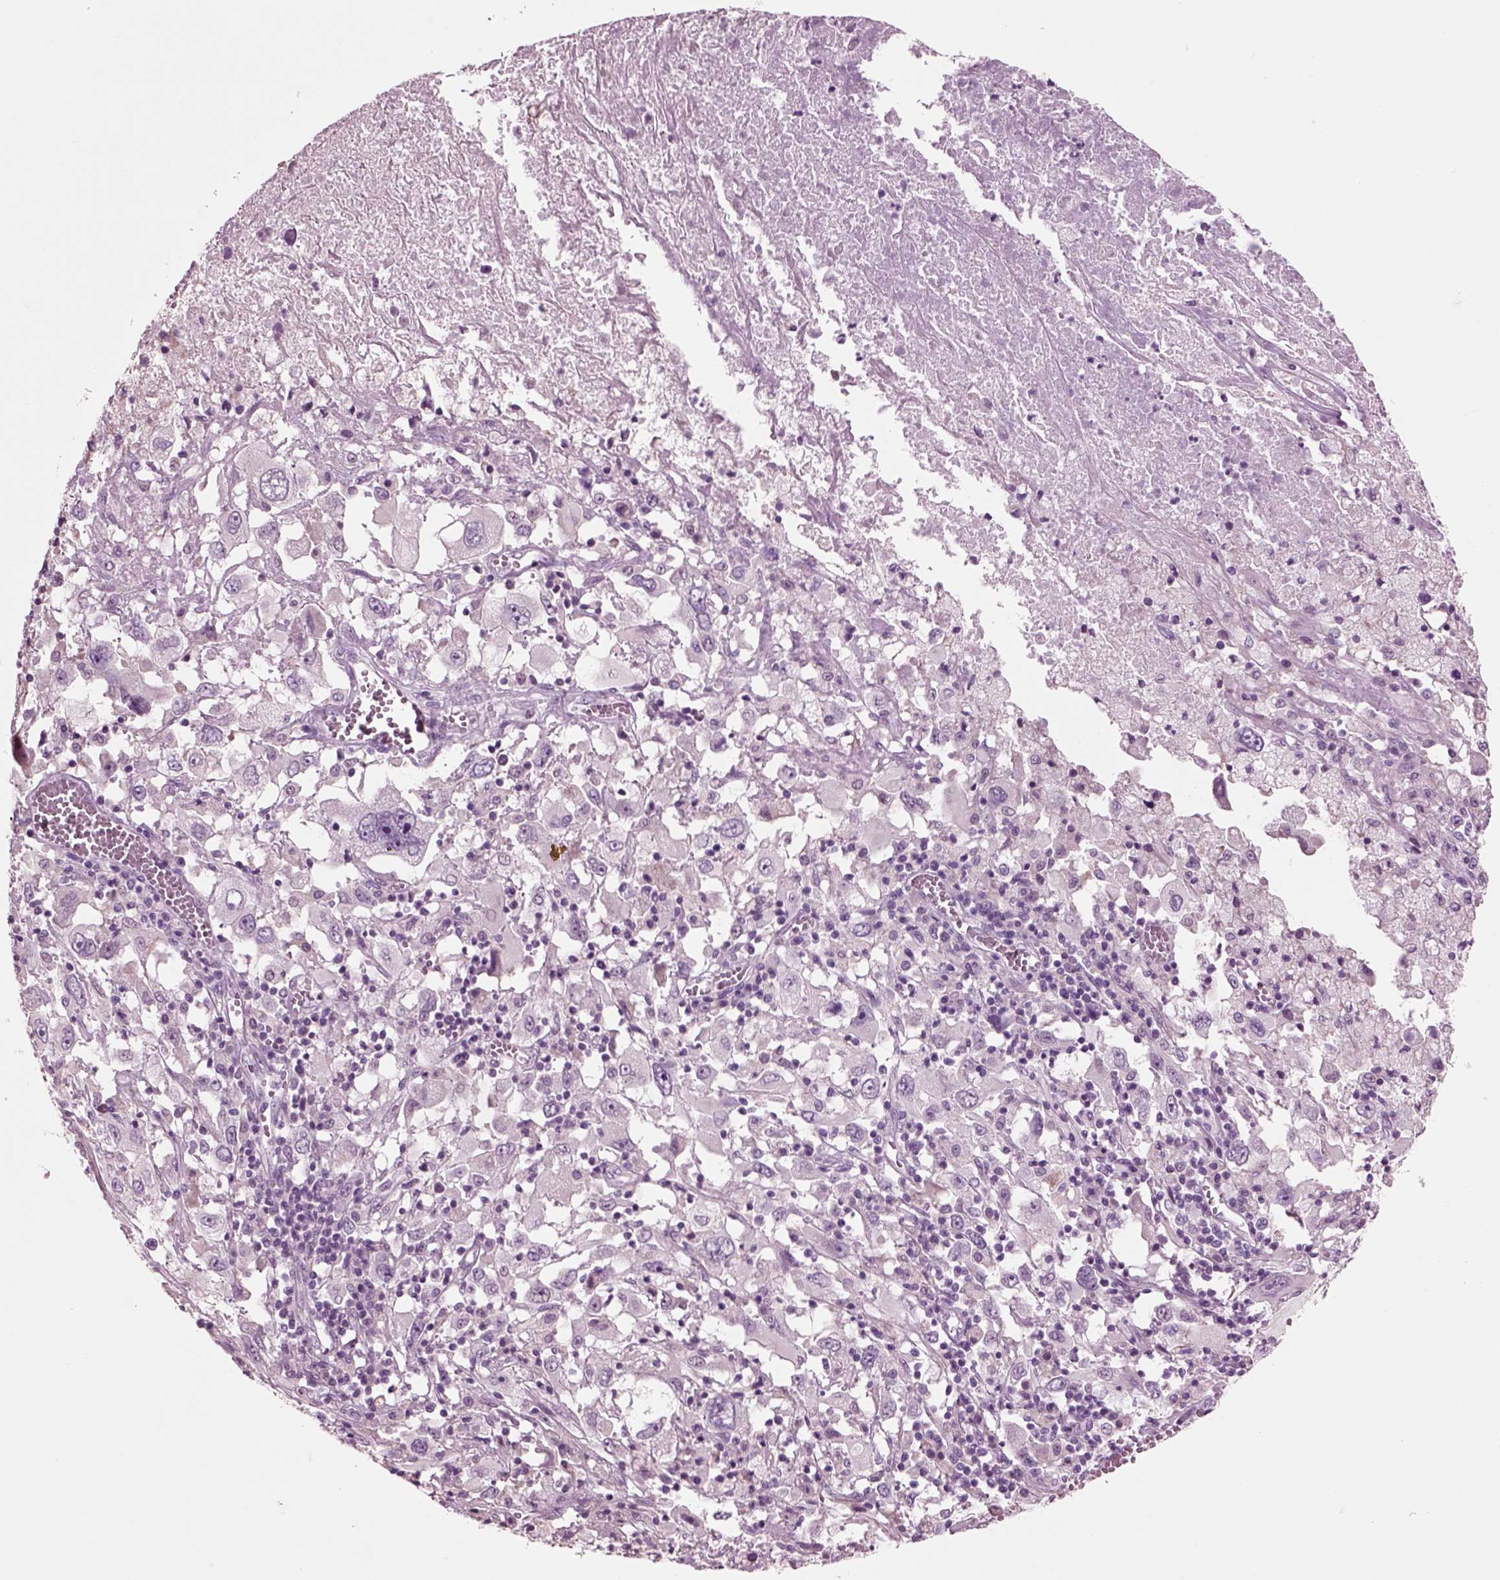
{"staining": {"intensity": "negative", "quantity": "none", "location": "none"}, "tissue": "melanoma", "cell_type": "Tumor cells", "image_type": "cancer", "snomed": [{"axis": "morphology", "description": "Malignant melanoma, Metastatic site"}, {"axis": "topography", "description": "Soft tissue"}], "caption": "High power microscopy image of an IHC image of melanoma, revealing no significant expression in tumor cells. Nuclei are stained in blue.", "gene": "CHGB", "patient": {"sex": "male", "age": 50}}